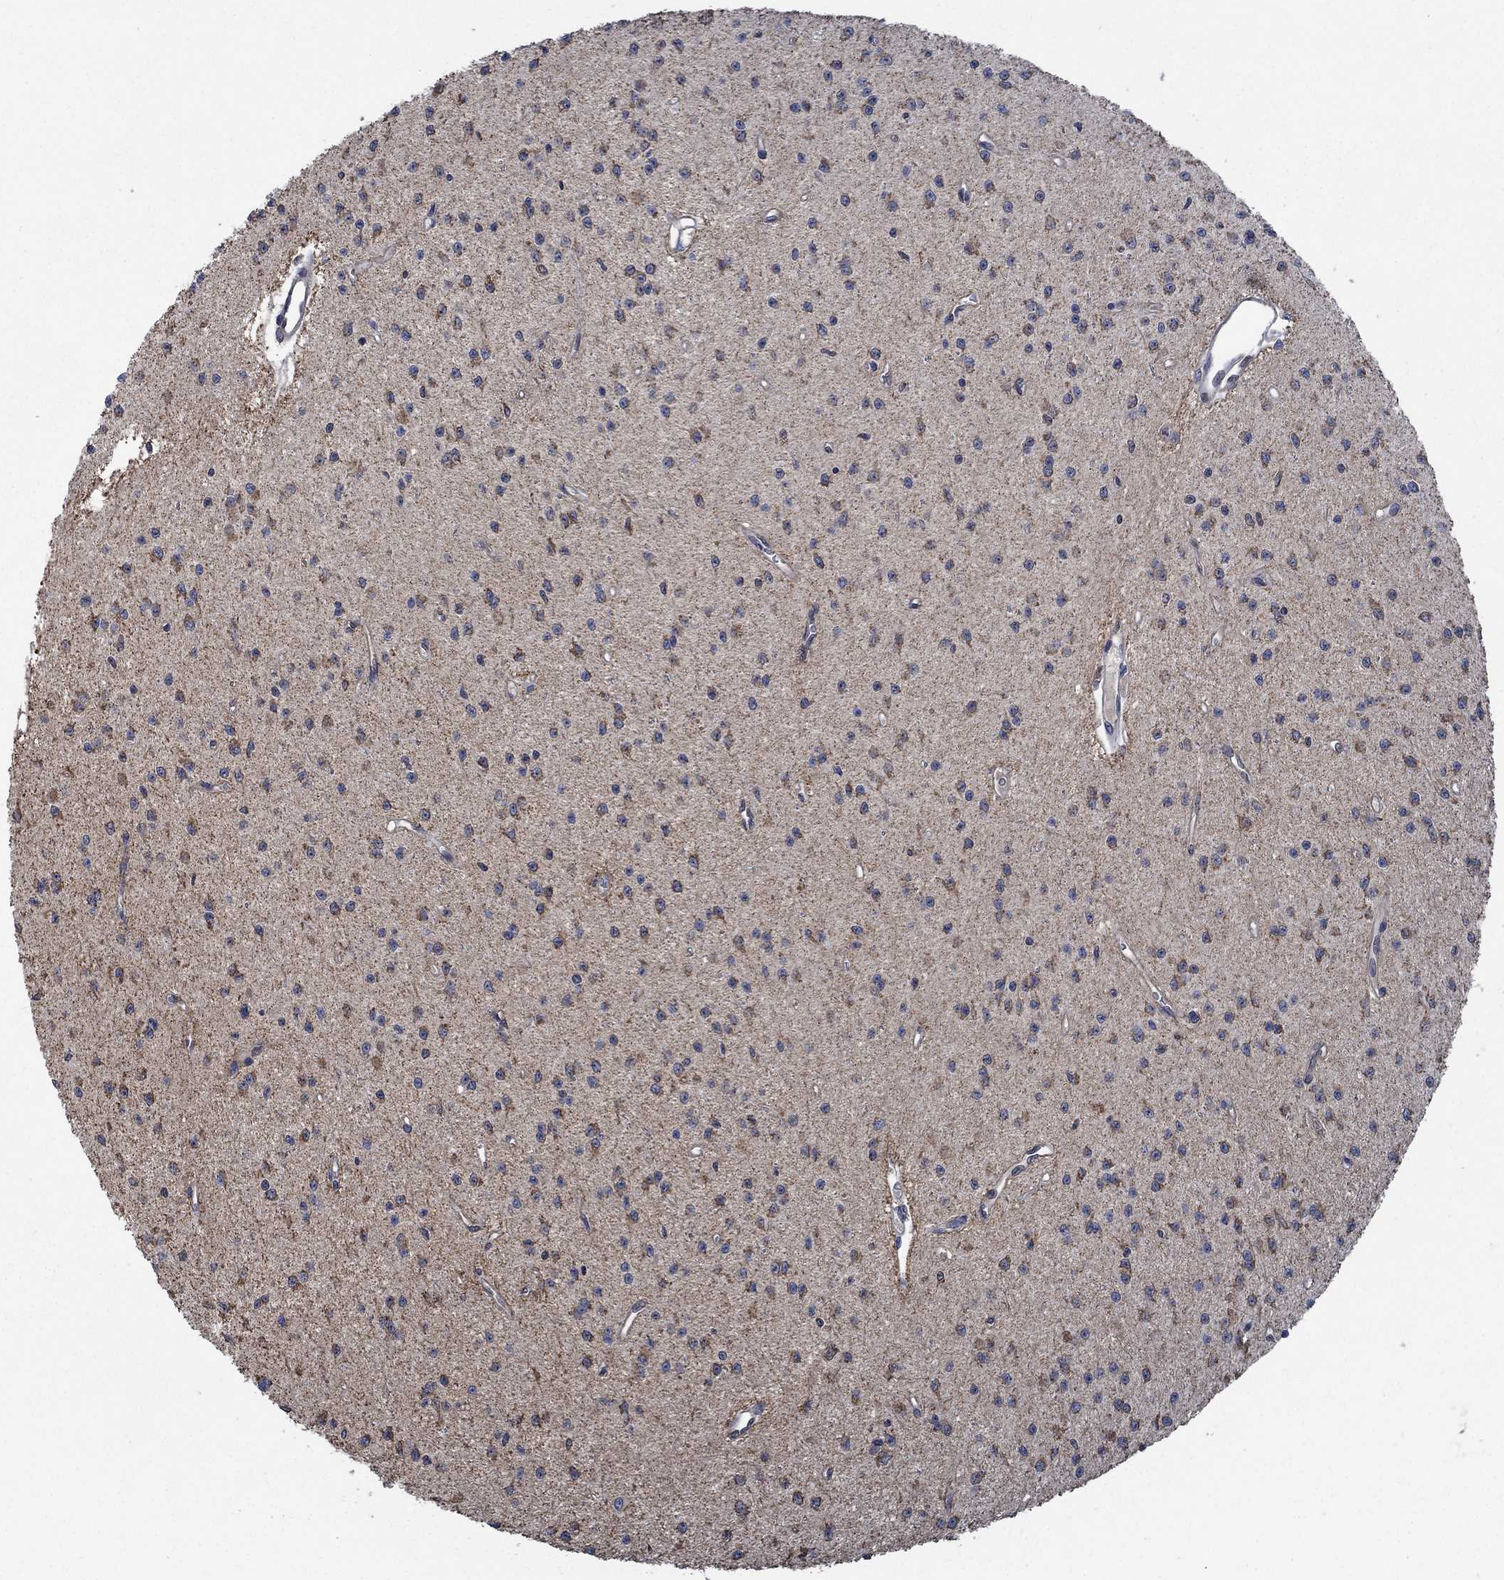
{"staining": {"intensity": "weak", "quantity": ">75%", "location": "cytoplasmic/membranous"}, "tissue": "glioma", "cell_type": "Tumor cells", "image_type": "cancer", "snomed": [{"axis": "morphology", "description": "Glioma, malignant, Low grade"}, {"axis": "topography", "description": "Brain"}], "caption": "Malignant glioma (low-grade) was stained to show a protein in brown. There is low levels of weak cytoplasmic/membranous expression in about >75% of tumor cells. The staining was performed using DAB to visualize the protein expression in brown, while the nuclei were stained in blue with hematoxylin (Magnification: 20x).", "gene": "STXBP6", "patient": {"sex": "female", "age": 45}}